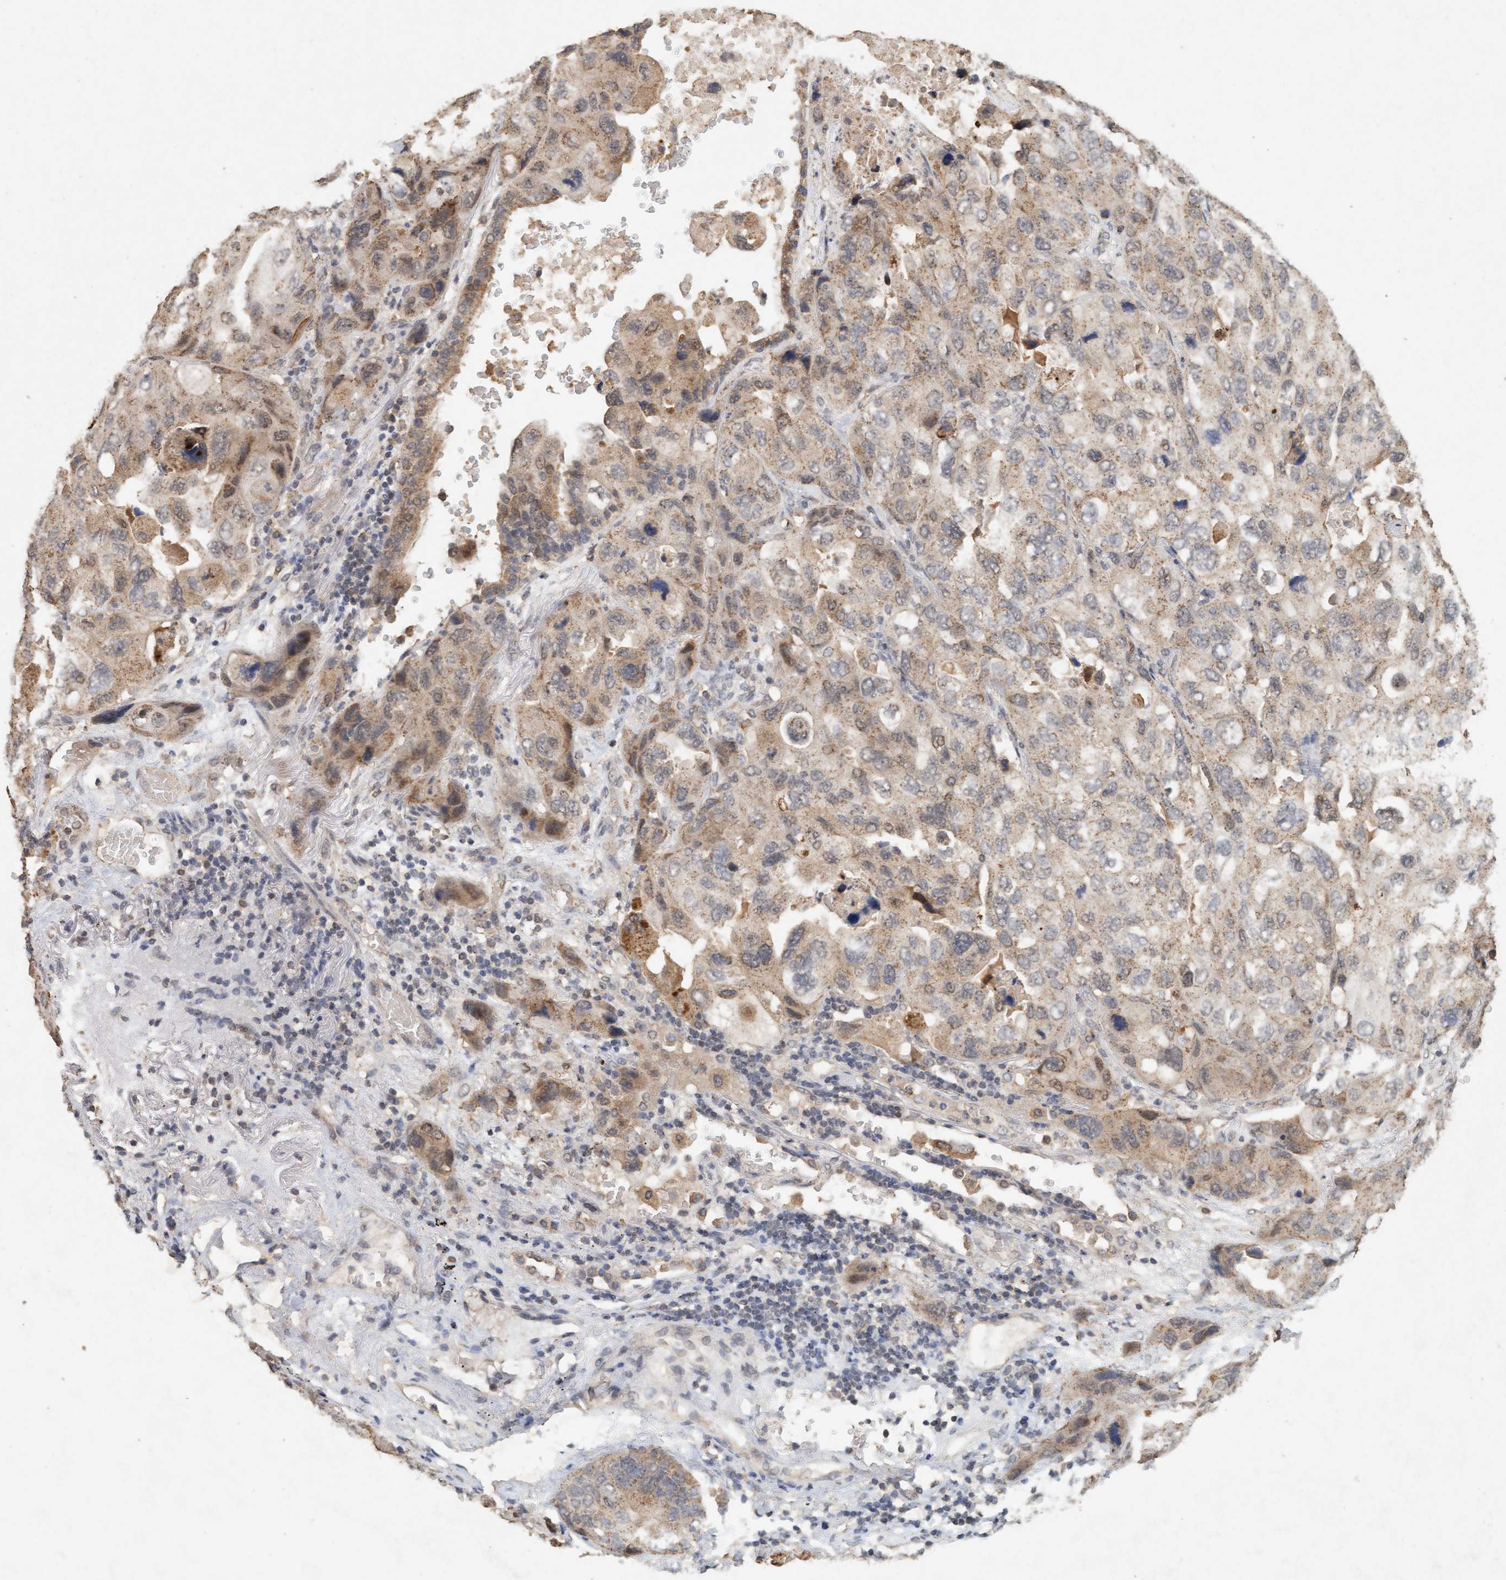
{"staining": {"intensity": "weak", "quantity": ">75%", "location": "cytoplasmic/membranous"}, "tissue": "lung cancer", "cell_type": "Tumor cells", "image_type": "cancer", "snomed": [{"axis": "morphology", "description": "Squamous cell carcinoma, NOS"}, {"axis": "topography", "description": "Lung"}], "caption": "IHC image of human lung cancer (squamous cell carcinoma) stained for a protein (brown), which demonstrates low levels of weak cytoplasmic/membranous staining in approximately >75% of tumor cells.", "gene": "VSIG8", "patient": {"sex": "female", "age": 73}}